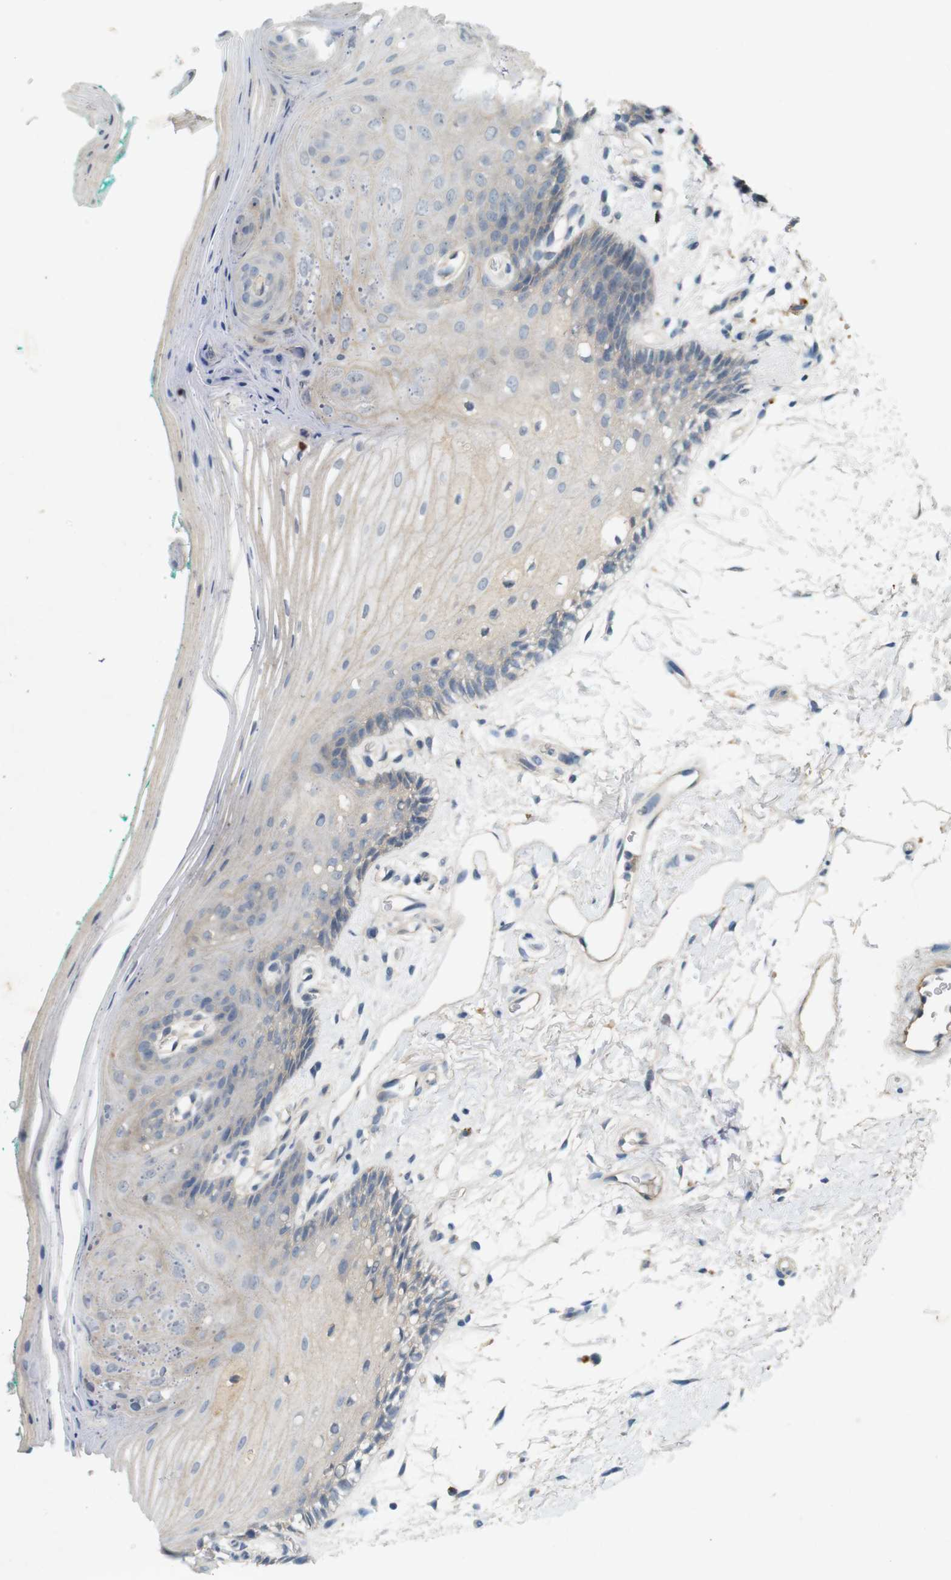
{"staining": {"intensity": "negative", "quantity": "none", "location": "none"}, "tissue": "oral mucosa", "cell_type": "Squamous epithelial cells", "image_type": "normal", "snomed": [{"axis": "morphology", "description": "Normal tissue, NOS"}, {"axis": "topography", "description": "Skeletal muscle"}, {"axis": "topography", "description": "Oral tissue"}, {"axis": "topography", "description": "Peripheral nerve tissue"}], "caption": "IHC of benign human oral mucosa reveals no positivity in squamous epithelial cells. (DAB immunohistochemistry visualized using brightfield microscopy, high magnification).", "gene": "PVR", "patient": {"sex": "female", "age": 84}}